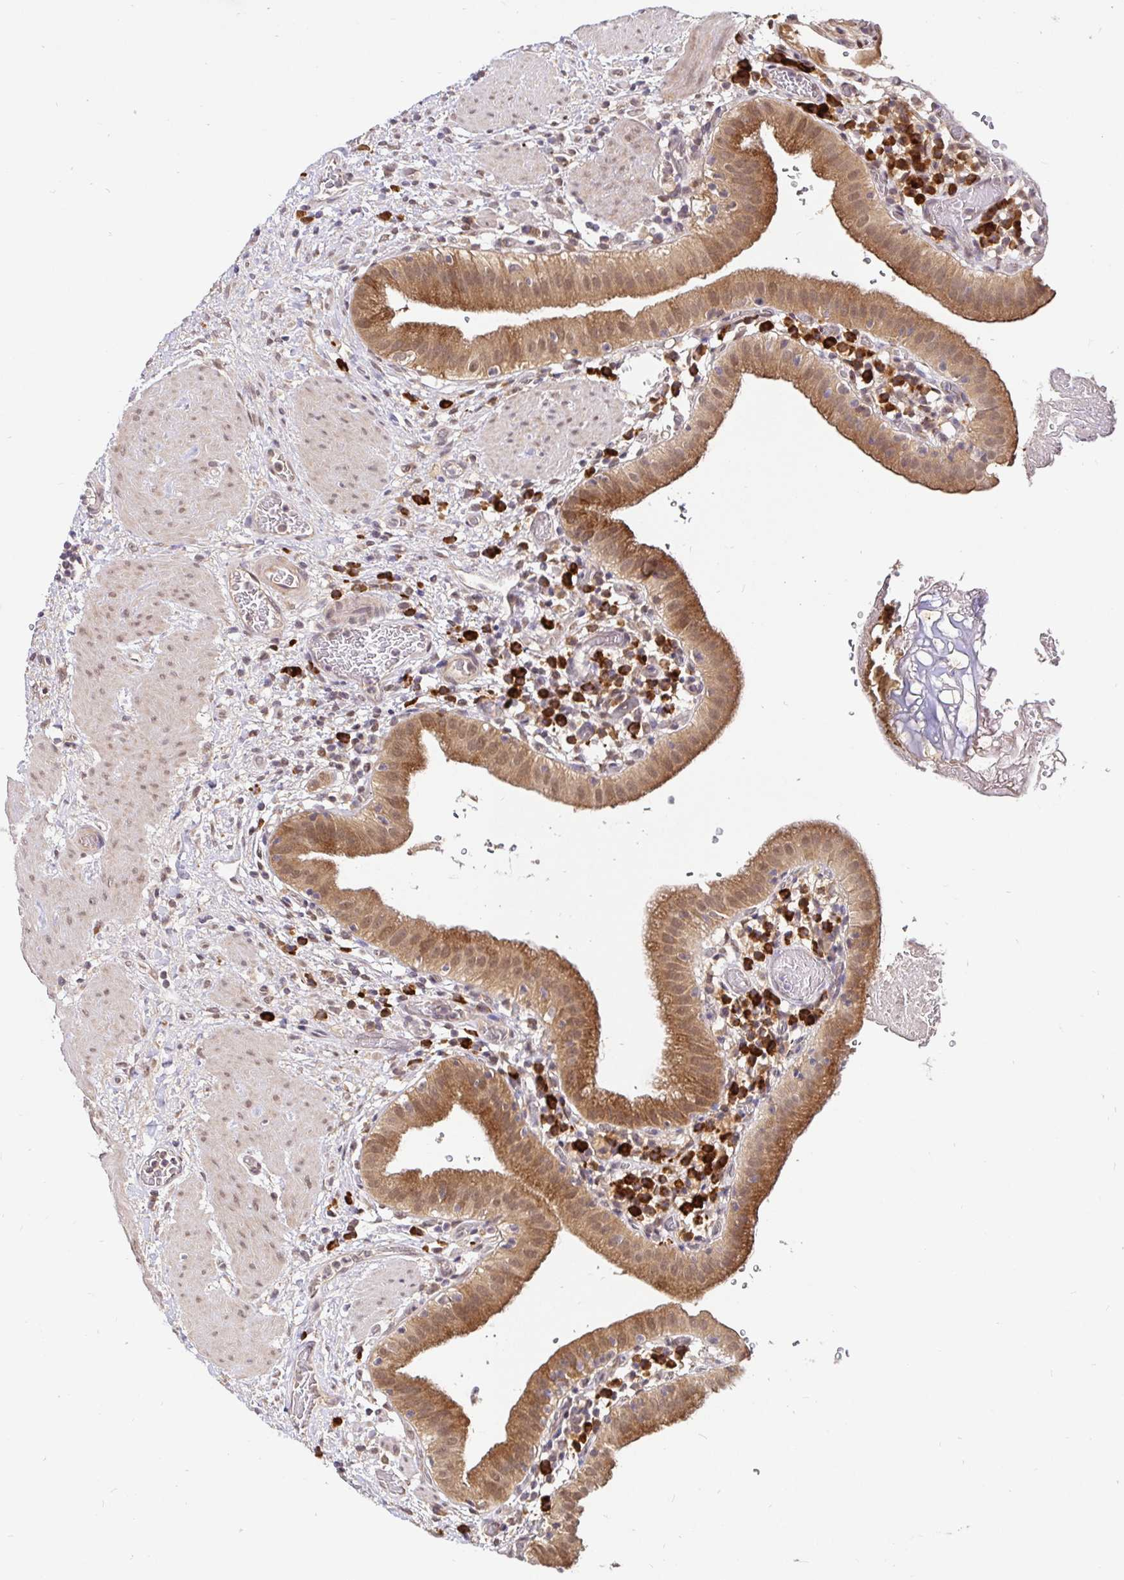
{"staining": {"intensity": "moderate", "quantity": ">75%", "location": "cytoplasmic/membranous,nuclear"}, "tissue": "gallbladder", "cell_type": "Glandular cells", "image_type": "normal", "snomed": [{"axis": "morphology", "description": "Normal tissue, NOS"}, {"axis": "topography", "description": "Gallbladder"}], "caption": "Immunohistochemical staining of benign gallbladder shows medium levels of moderate cytoplasmic/membranous,nuclear staining in approximately >75% of glandular cells. The protein is shown in brown color, while the nuclei are stained blue.", "gene": "LMO4", "patient": {"sex": "male", "age": 26}}